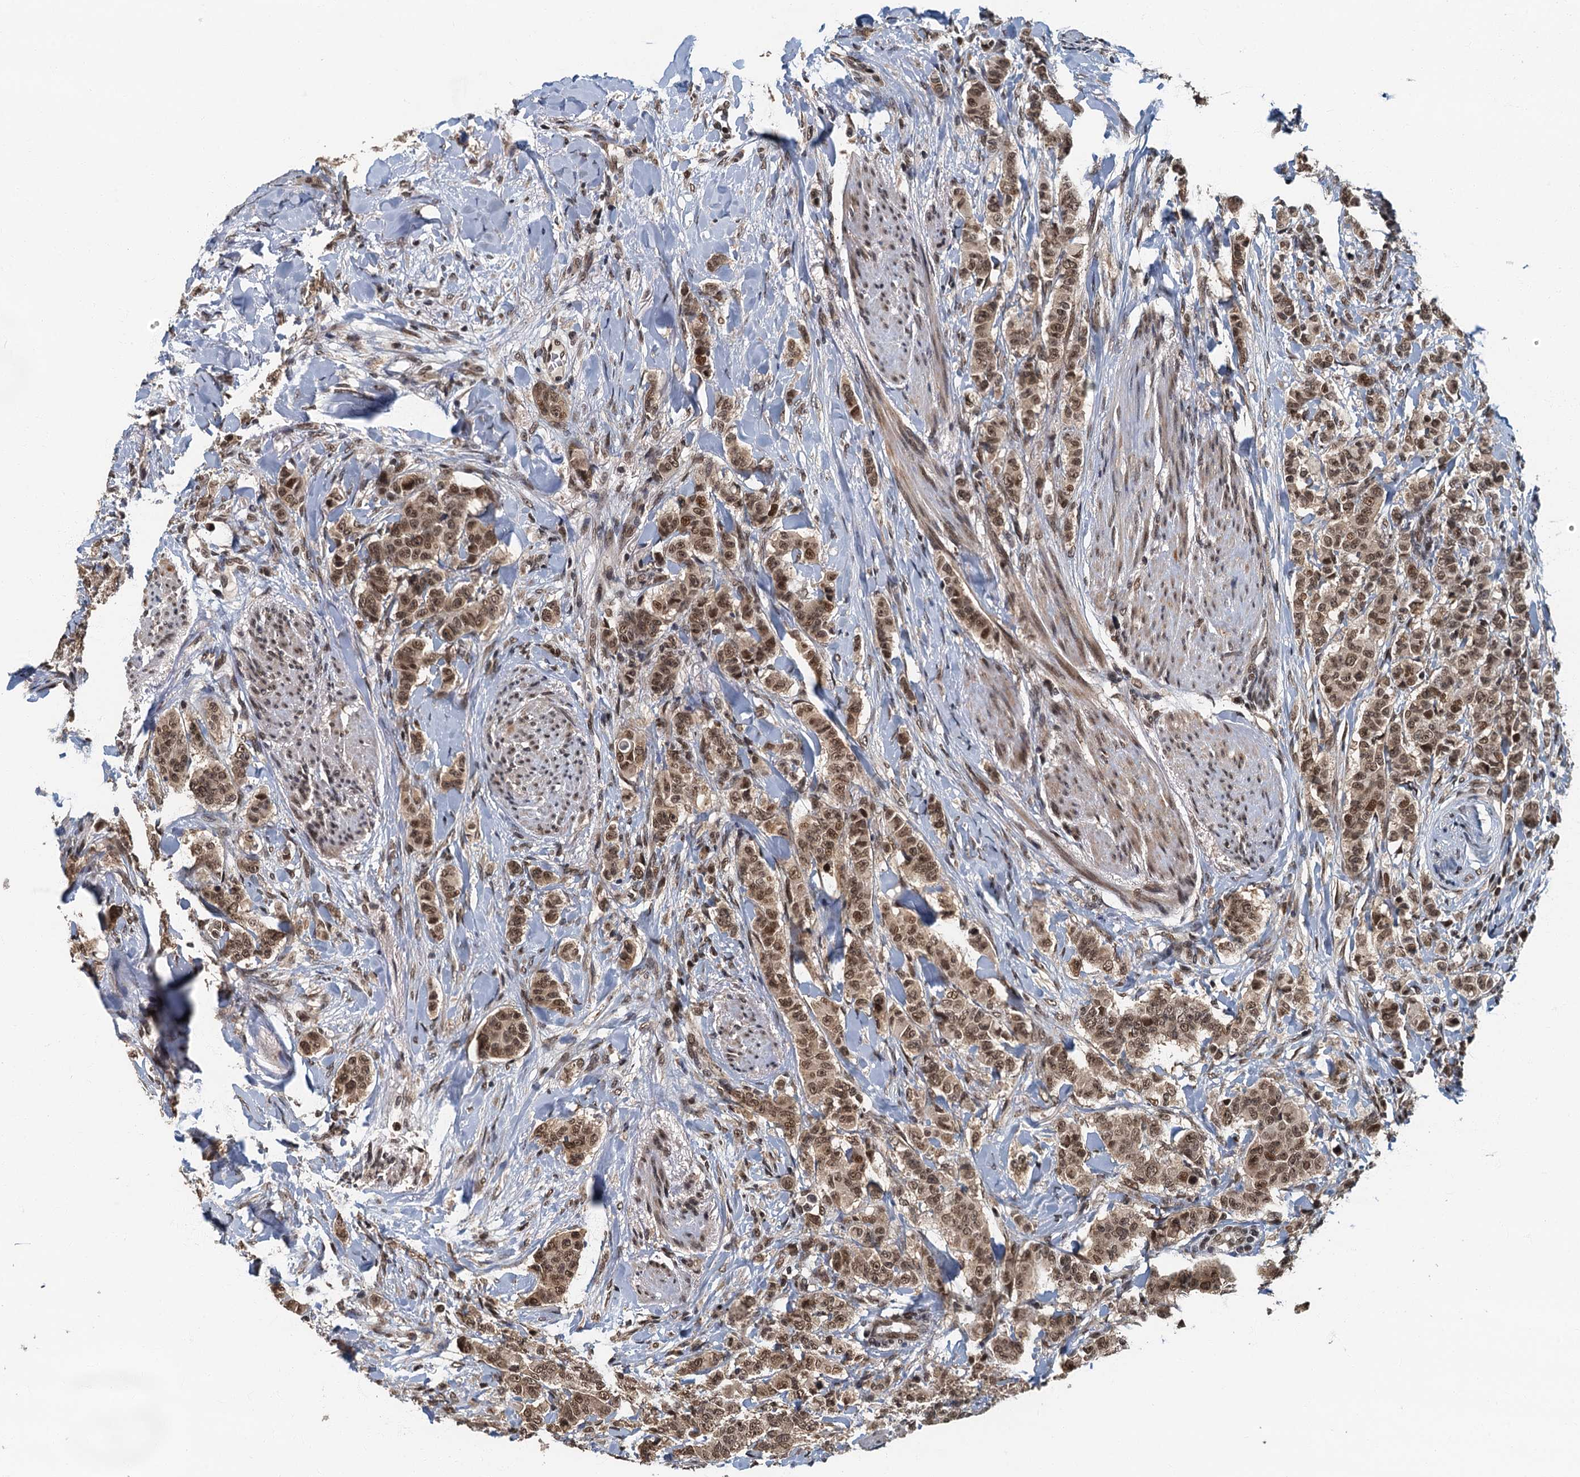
{"staining": {"intensity": "moderate", "quantity": ">75%", "location": "nuclear"}, "tissue": "breast cancer", "cell_type": "Tumor cells", "image_type": "cancer", "snomed": [{"axis": "morphology", "description": "Duct carcinoma"}, {"axis": "topography", "description": "Breast"}], "caption": "Brown immunohistochemical staining in human breast cancer demonstrates moderate nuclear expression in about >75% of tumor cells. Nuclei are stained in blue.", "gene": "CKAP2L", "patient": {"sex": "female", "age": 40}}